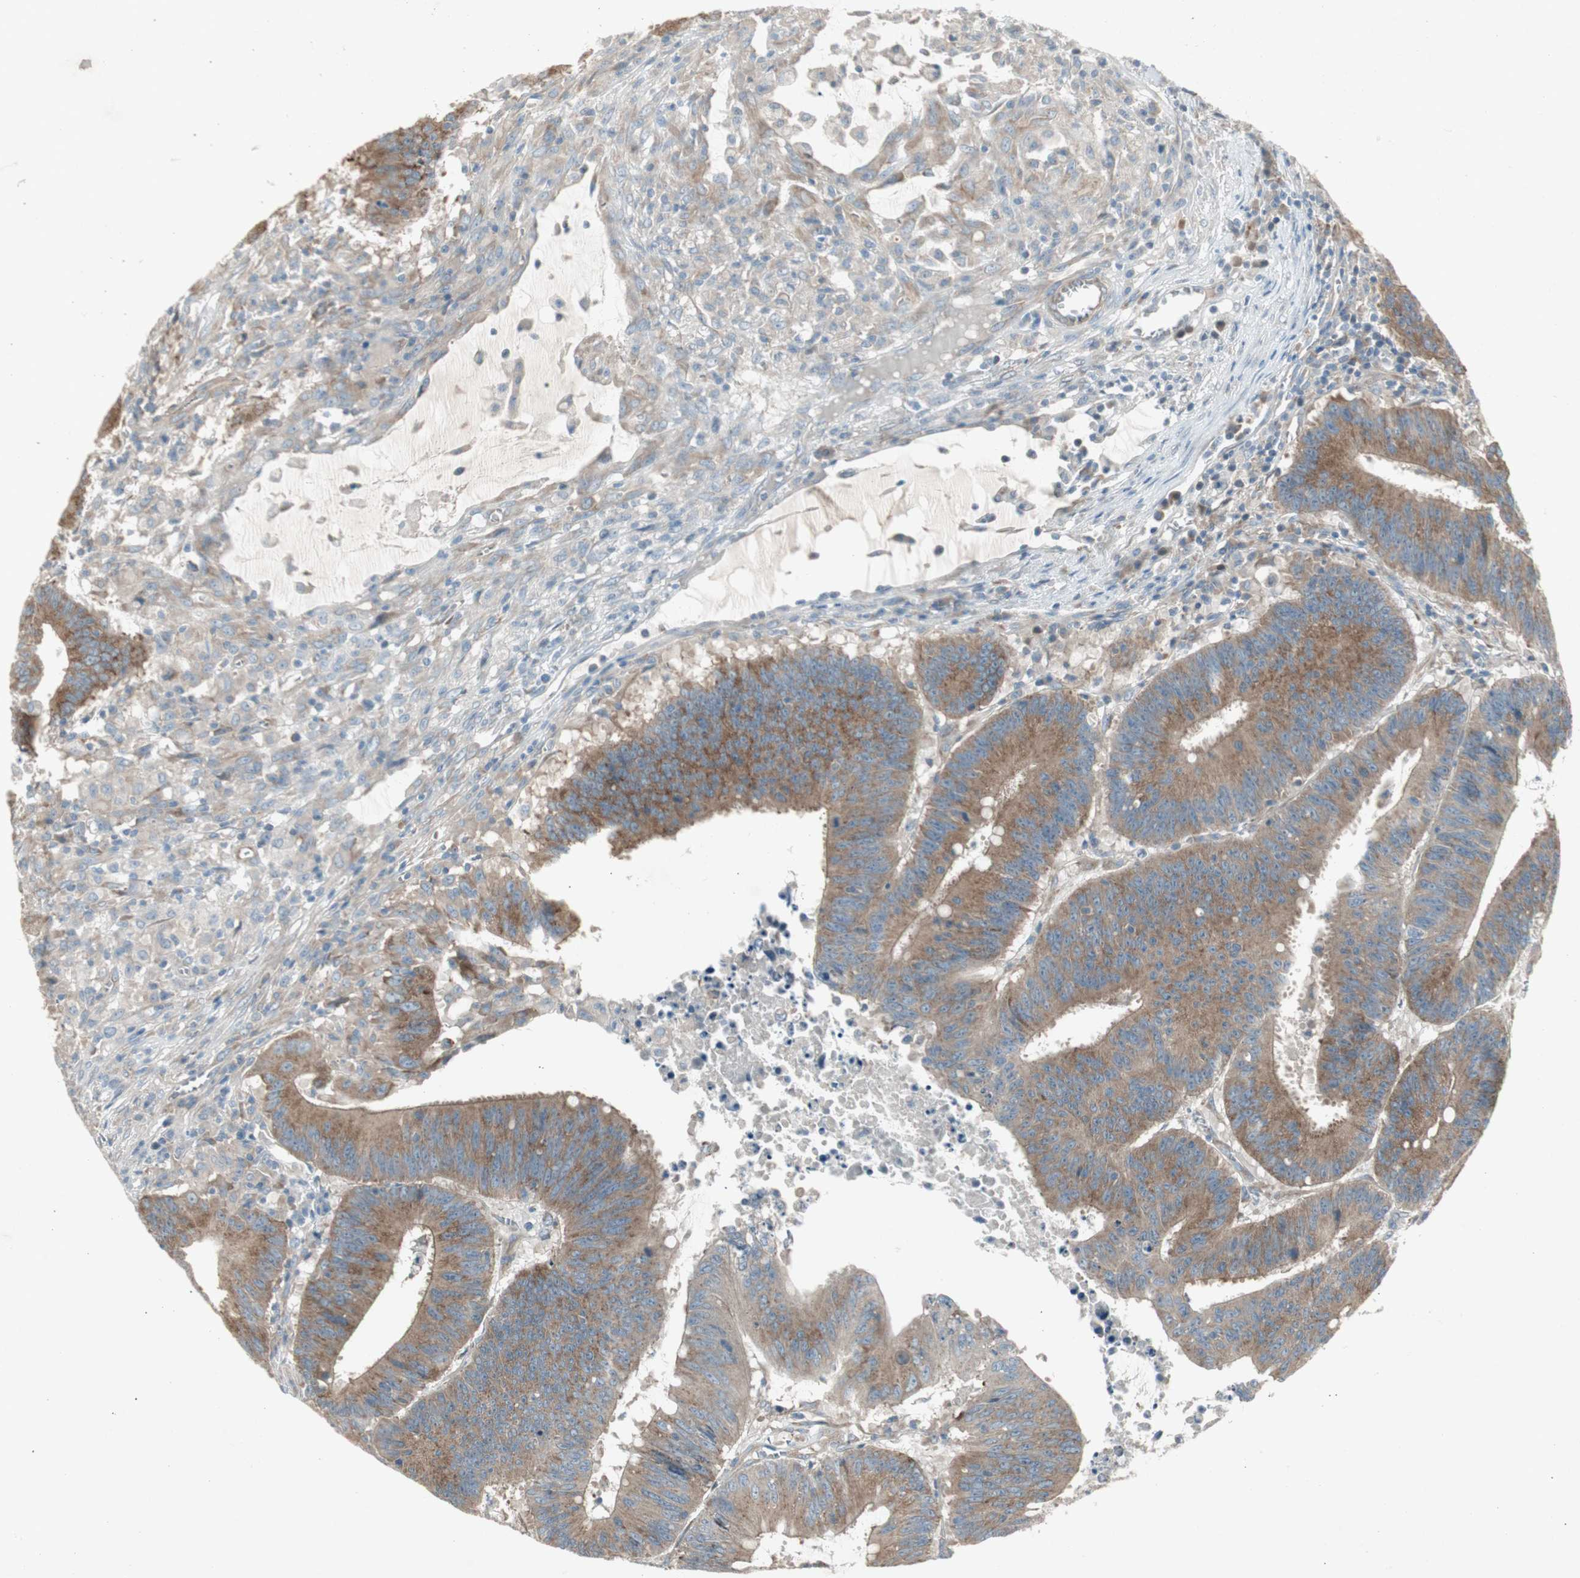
{"staining": {"intensity": "moderate", "quantity": ">75%", "location": "cytoplasmic/membranous"}, "tissue": "colorectal cancer", "cell_type": "Tumor cells", "image_type": "cancer", "snomed": [{"axis": "morphology", "description": "Adenocarcinoma, NOS"}, {"axis": "topography", "description": "Colon"}], "caption": "Immunohistochemistry image of neoplastic tissue: human colorectal cancer (adenocarcinoma) stained using immunohistochemistry exhibits medium levels of moderate protein expression localized specifically in the cytoplasmic/membranous of tumor cells, appearing as a cytoplasmic/membranous brown color.", "gene": "PANK2", "patient": {"sex": "male", "age": 45}}